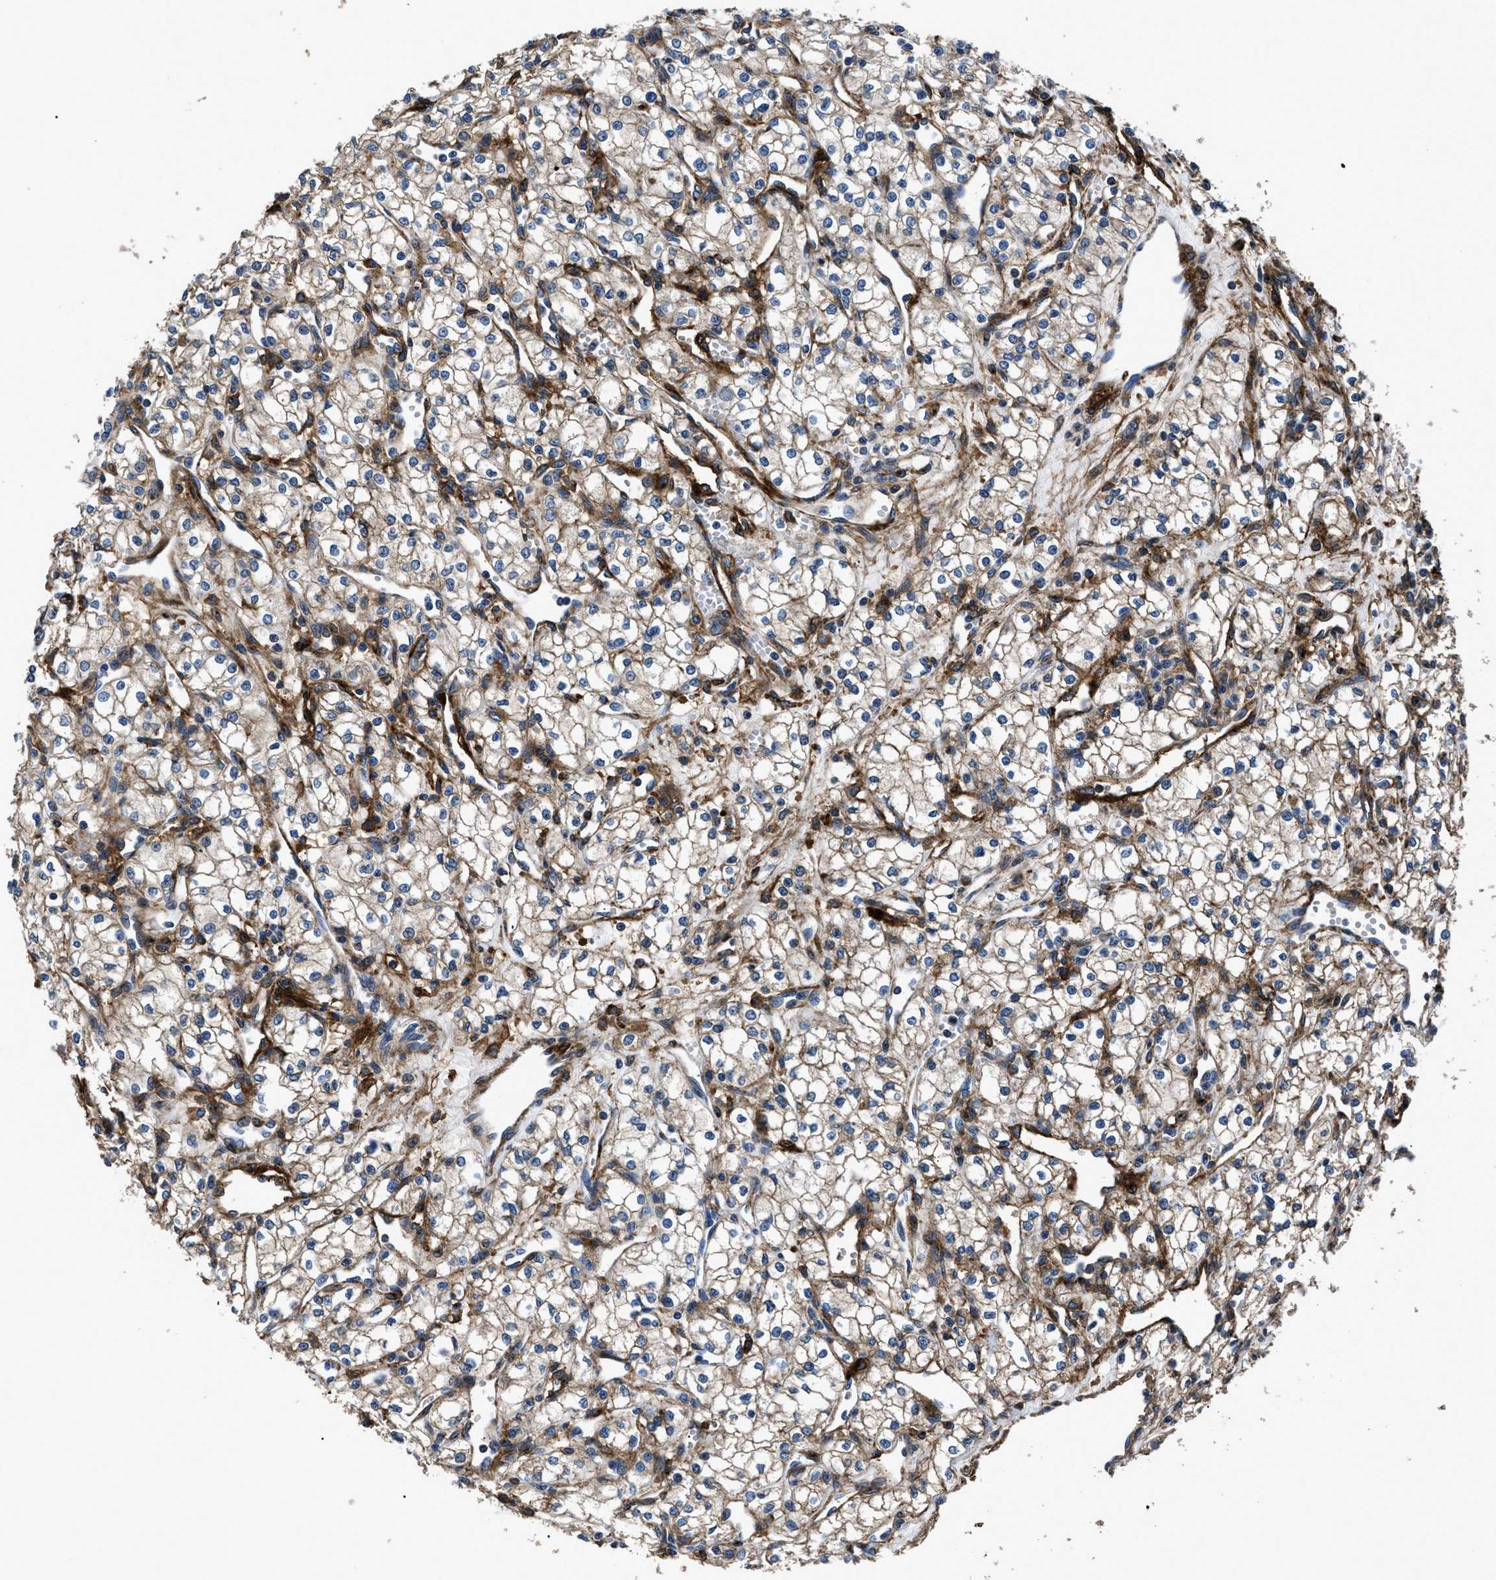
{"staining": {"intensity": "weak", "quantity": ">75%", "location": "cytoplasmic/membranous"}, "tissue": "renal cancer", "cell_type": "Tumor cells", "image_type": "cancer", "snomed": [{"axis": "morphology", "description": "Adenocarcinoma, NOS"}, {"axis": "topography", "description": "Kidney"}], "caption": "IHC staining of adenocarcinoma (renal), which demonstrates low levels of weak cytoplasmic/membranous expression in approximately >75% of tumor cells indicating weak cytoplasmic/membranous protein expression. The staining was performed using DAB (brown) for protein detection and nuclei were counterstained in hematoxylin (blue).", "gene": "CD276", "patient": {"sex": "male", "age": 59}}